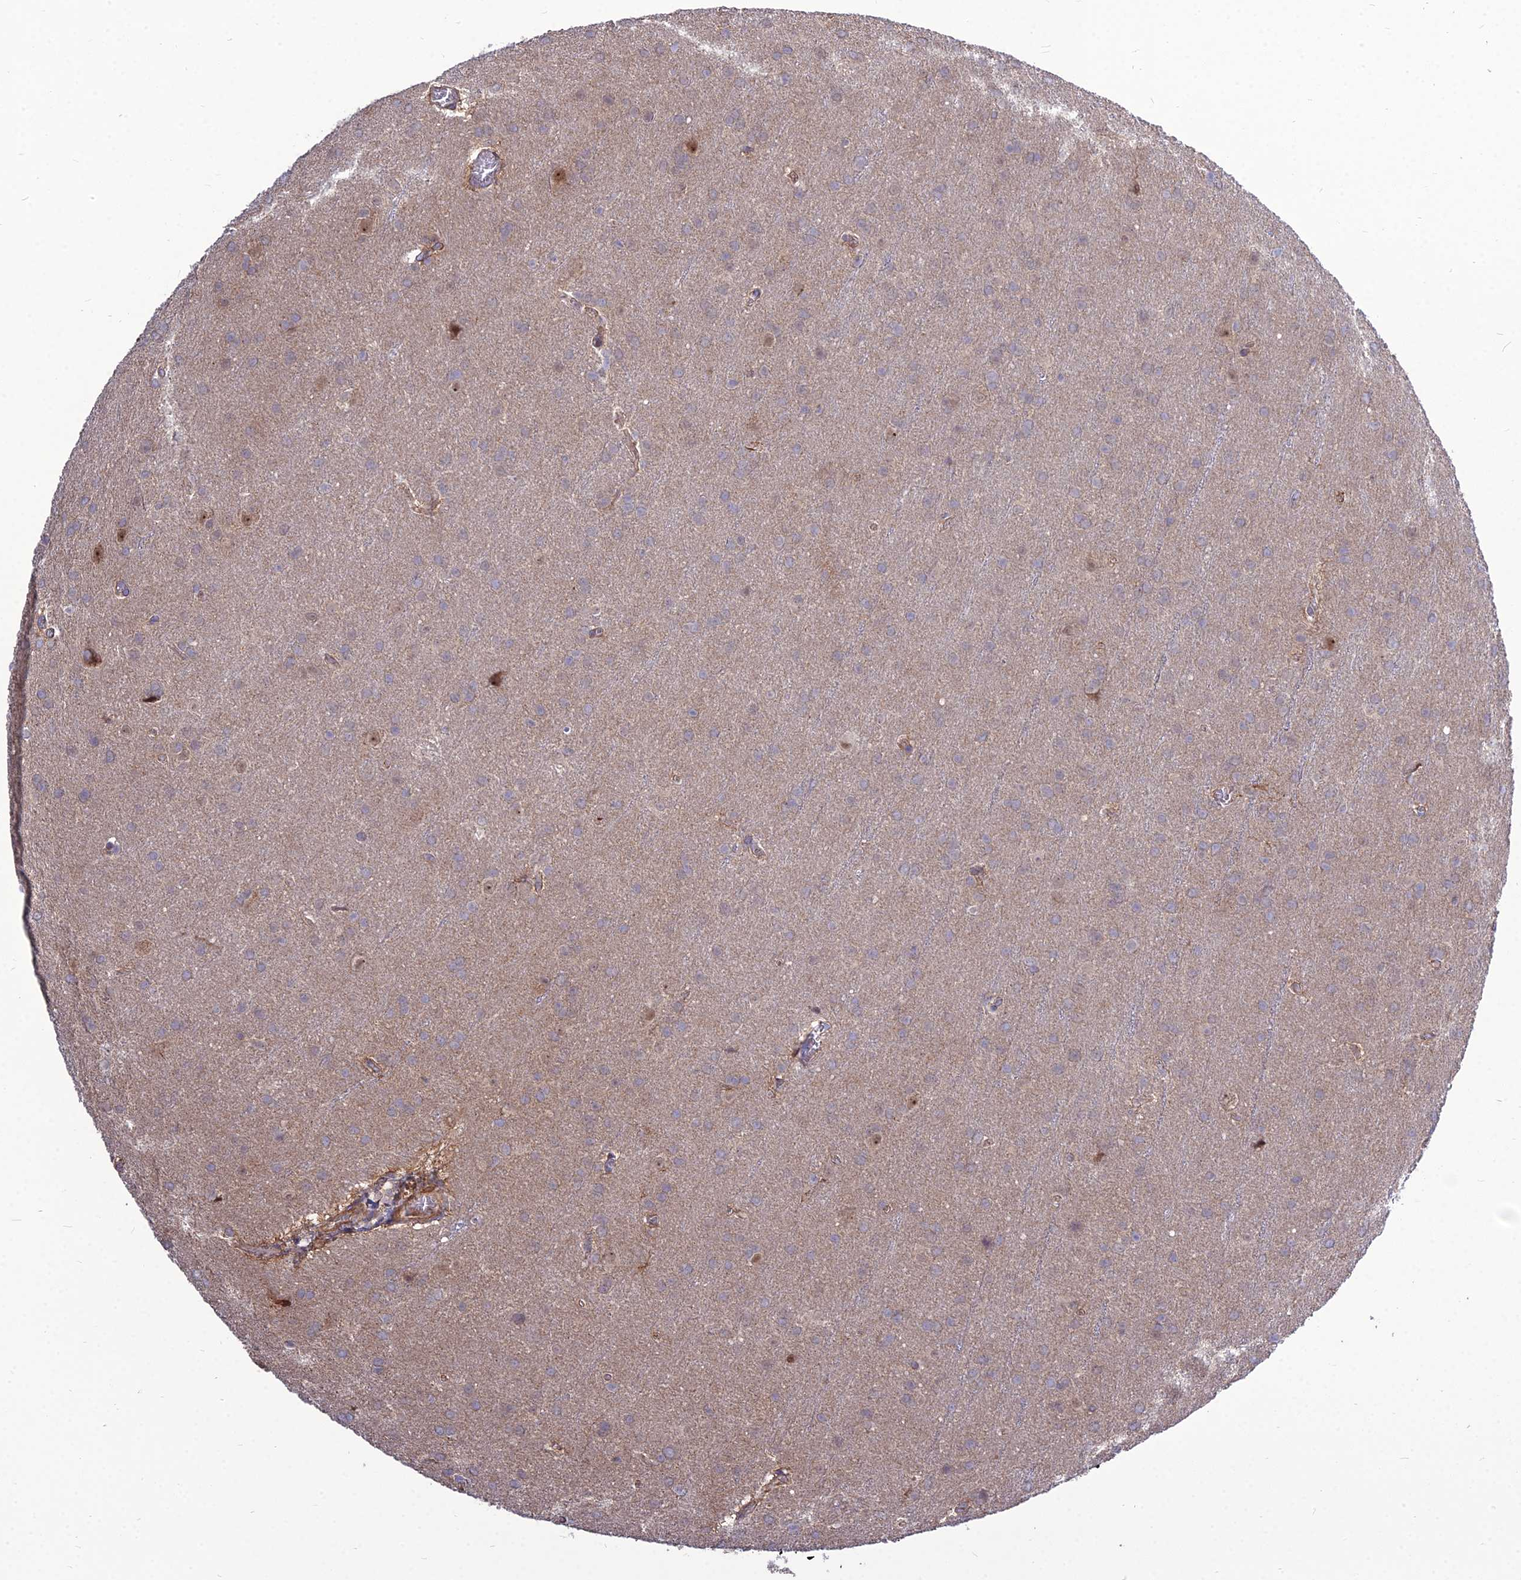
{"staining": {"intensity": "weak", "quantity": ">75%", "location": "cytoplasmic/membranous"}, "tissue": "glioma", "cell_type": "Tumor cells", "image_type": "cancer", "snomed": [{"axis": "morphology", "description": "Glioma, malignant, Low grade"}, {"axis": "topography", "description": "Brain"}], "caption": "Immunohistochemistry image of neoplastic tissue: human low-grade glioma (malignant) stained using IHC exhibits low levels of weak protein expression localized specifically in the cytoplasmic/membranous of tumor cells, appearing as a cytoplasmic/membranous brown color.", "gene": "TSPYL2", "patient": {"sex": "female", "age": 32}}